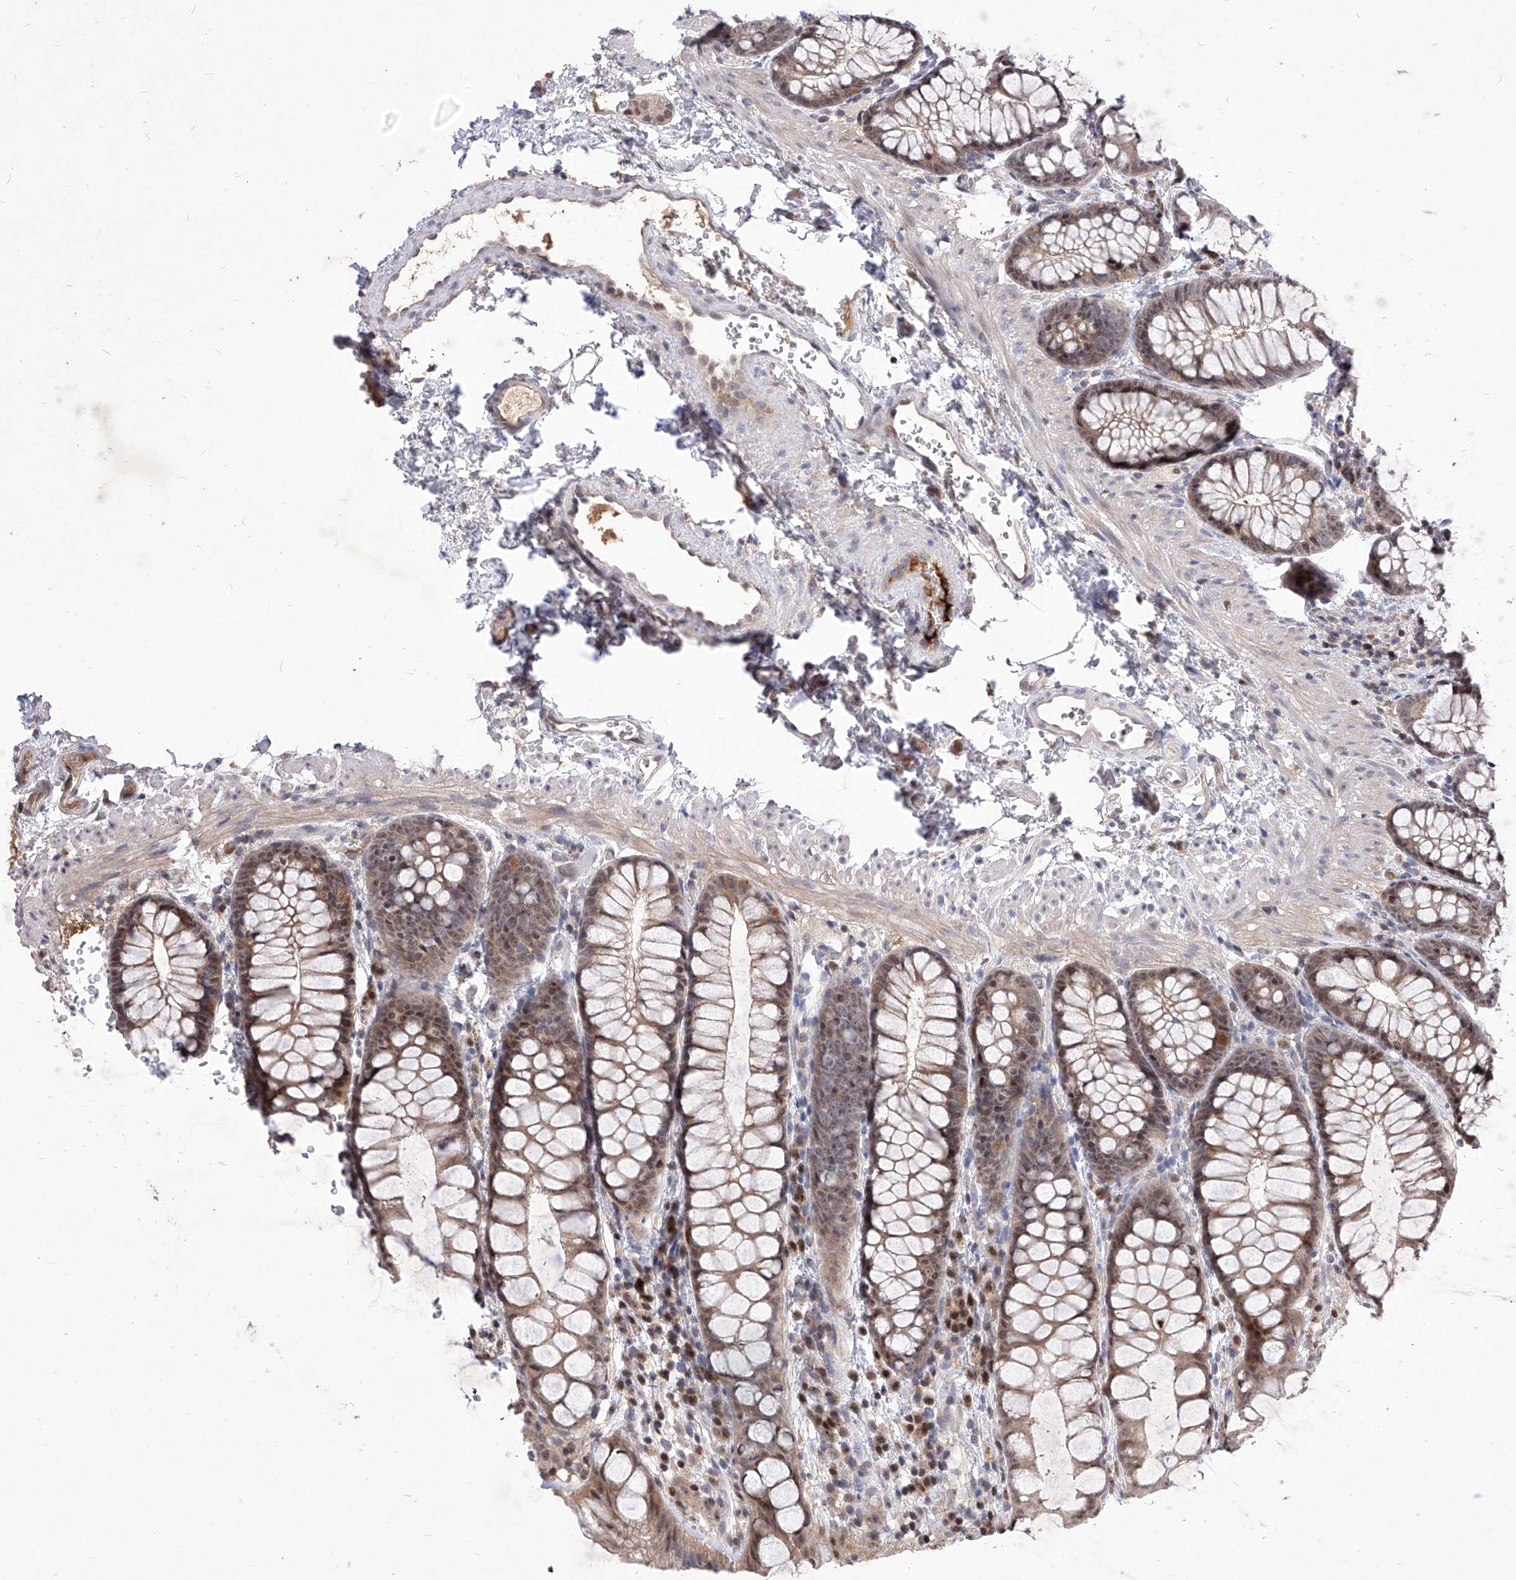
{"staining": {"intensity": "weak", "quantity": "<25%", "location": "cytoplasmic/membranous,nuclear"}, "tissue": "colon", "cell_type": "Endothelial cells", "image_type": "normal", "snomed": [{"axis": "morphology", "description": "Normal tissue, NOS"}, {"axis": "topography", "description": "Colon"}], "caption": "Immunohistochemical staining of benign colon demonstrates no significant expression in endothelial cells. The staining was performed using DAB (3,3'-diaminobenzidine) to visualize the protein expression in brown, while the nuclei were stained in blue with hematoxylin (Magnification: 20x).", "gene": "LGR4", "patient": {"sex": "male", "age": 47}}